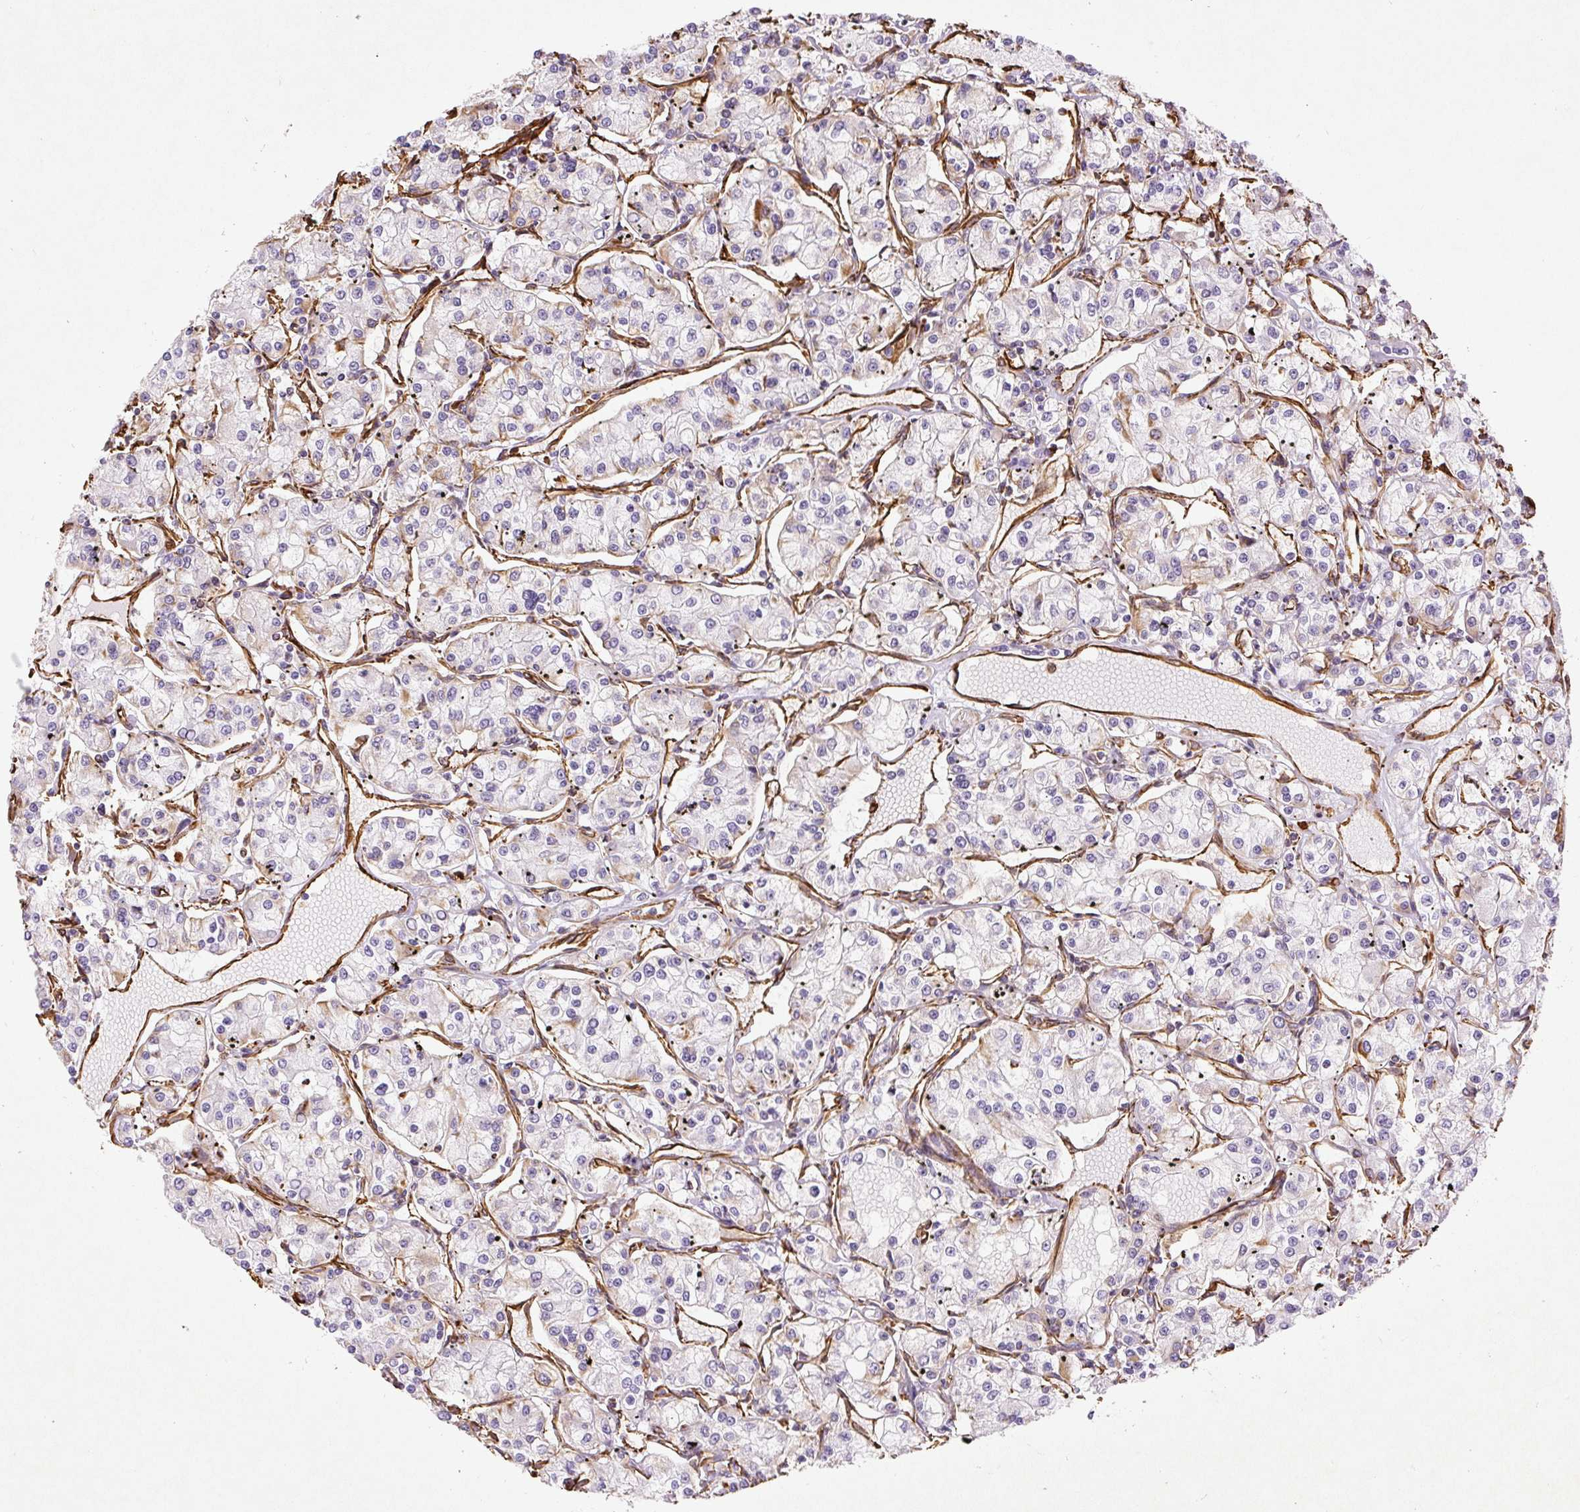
{"staining": {"intensity": "negative", "quantity": "none", "location": "none"}, "tissue": "renal cancer", "cell_type": "Tumor cells", "image_type": "cancer", "snomed": [{"axis": "morphology", "description": "Adenocarcinoma, NOS"}, {"axis": "topography", "description": "Kidney"}], "caption": "Renal adenocarcinoma stained for a protein using immunohistochemistry reveals no positivity tumor cells.", "gene": "VIM", "patient": {"sex": "female", "age": 59}}